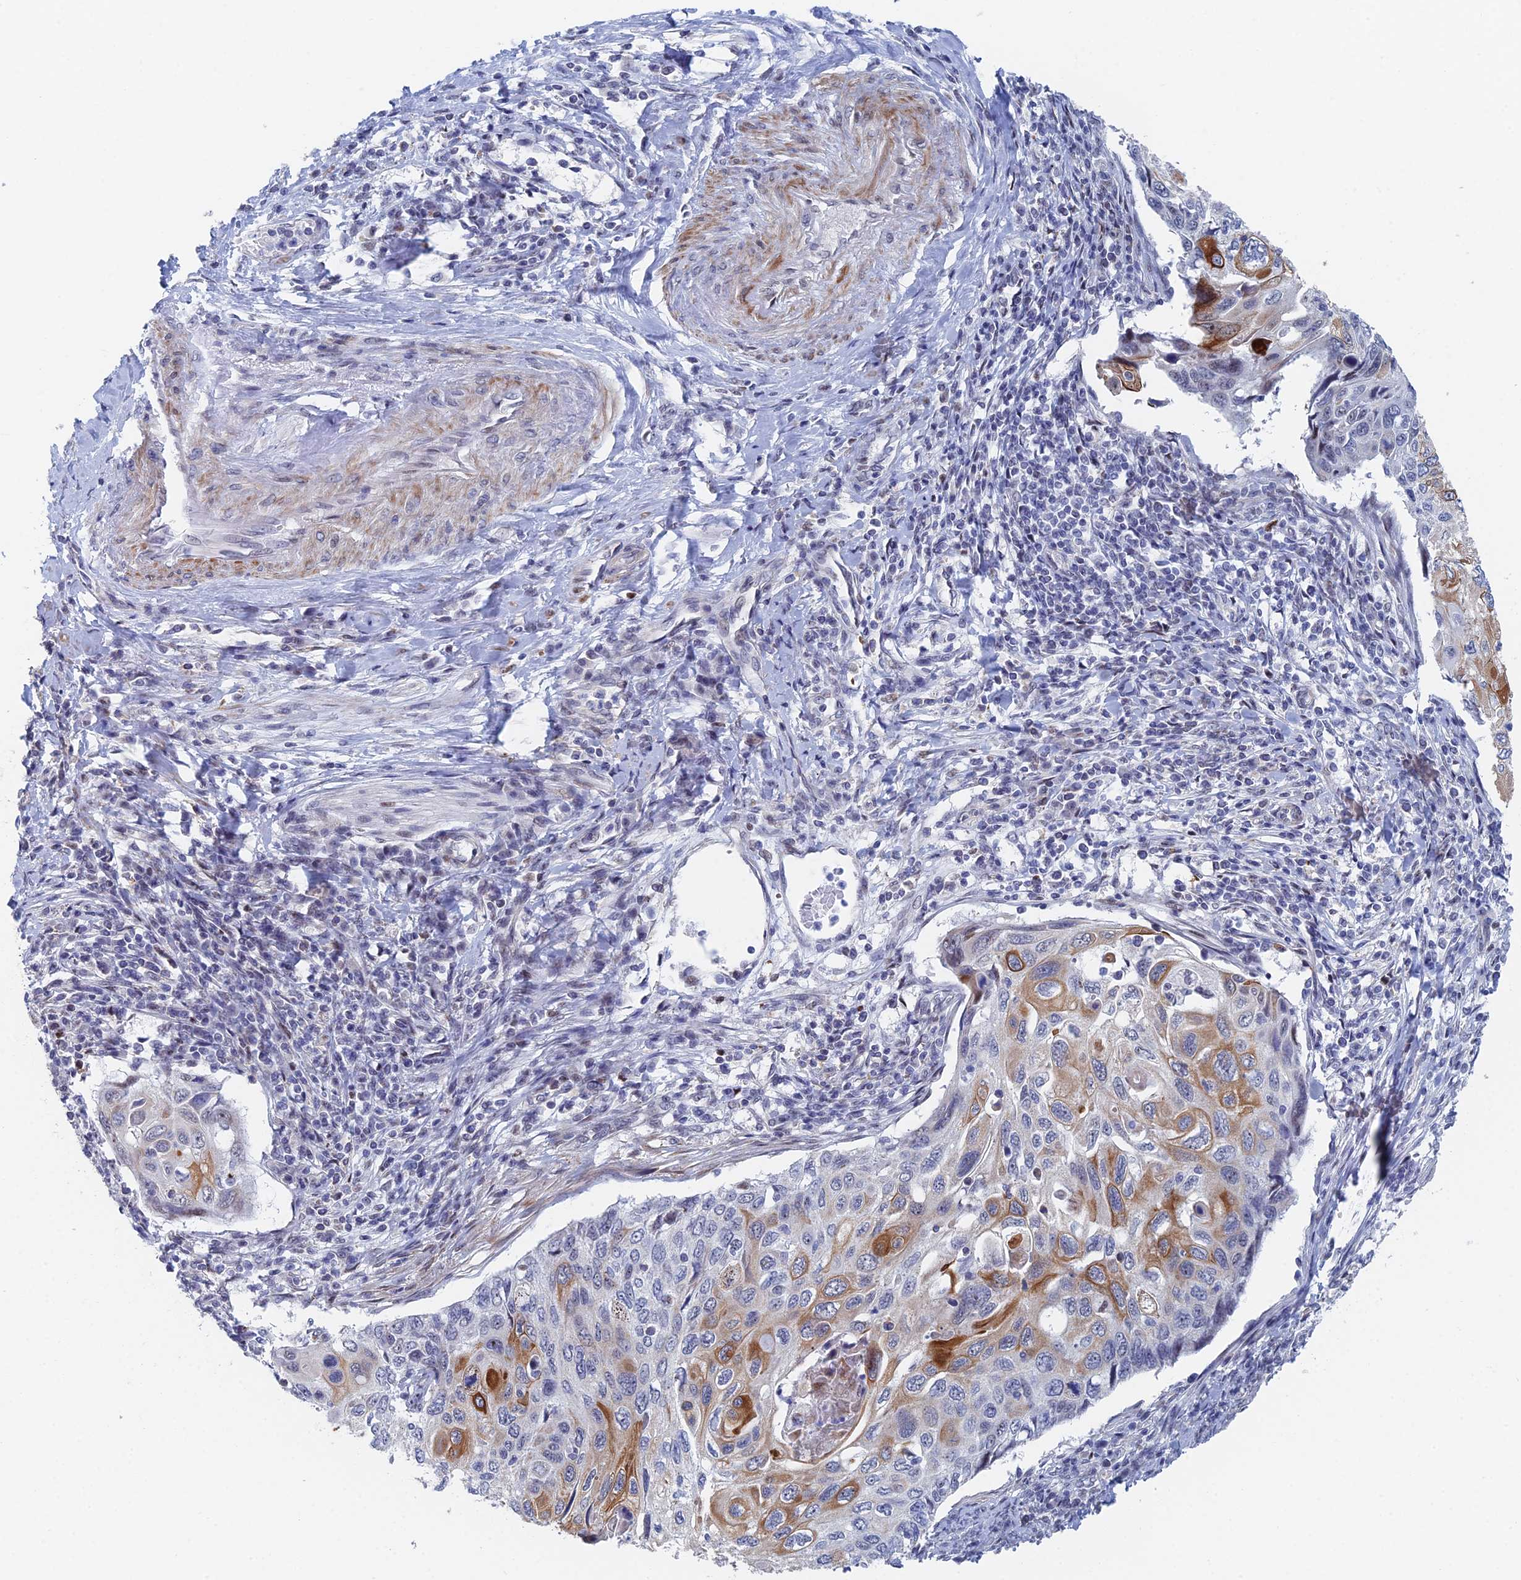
{"staining": {"intensity": "strong", "quantity": "<25%", "location": "cytoplasmic/membranous"}, "tissue": "cervical cancer", "cell_type": "Tumor cells", "image_type": "cancer", "snomed": [{"axis": "morphology", "description": "Squamous cell carcinoma, NOS"}, {"axis": "topography", "description": "Cervix"}], "caption": "Human cervical cancer stained with a brown dye shows strong cytoplasmic/membranous positive staining in approximately <25% of tumor cells.", "gene": "GMNC", "patient": {"sex": "female", "age": 70}}